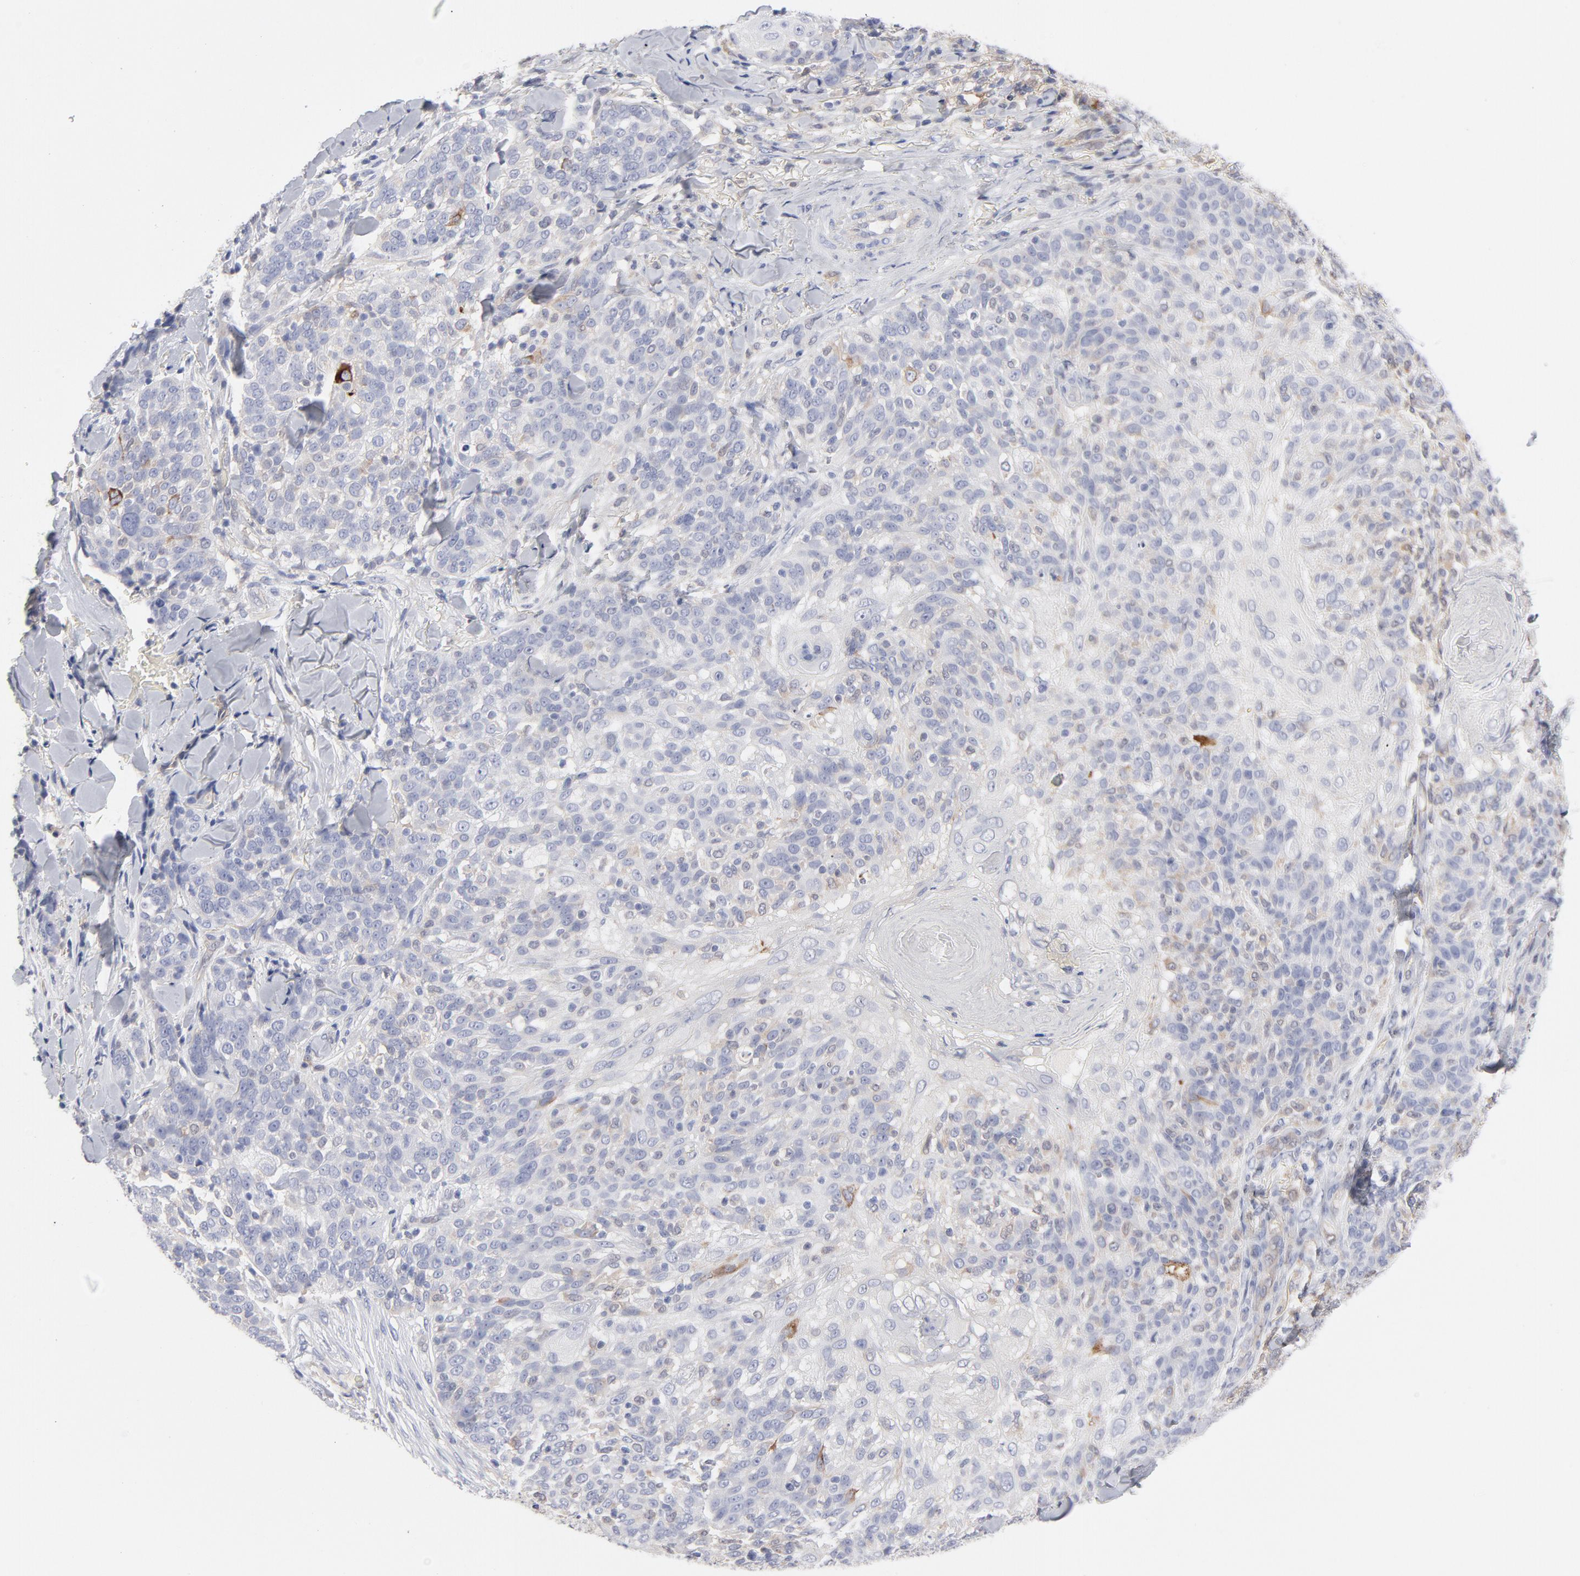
{"staining": {"intensity": "negative", "quantity": "none", "location": "none"}, "tissue": "skin cancer", "cell_type": "Tumor cells", "image_type": "cancer", "snomed": [{"axis": "morphology", "description": "Normal tissue, NOS"}, {"axis": "morphology", "description": "Squamous cell carcinoma, NOS"}, {"axis": "topography", "description": "Skin"}], "caption": "IHC image of neoplastic tissue: skin cancer (squamous cell carcinoma) stained with DAB exhibits no significant protein positivity in tumor cells. (Immunohistochemistry (ihc), brightfield microscopy, high magnification).", "gene": "ARRB1", "patient": {"sex": "female", "age": 83}}